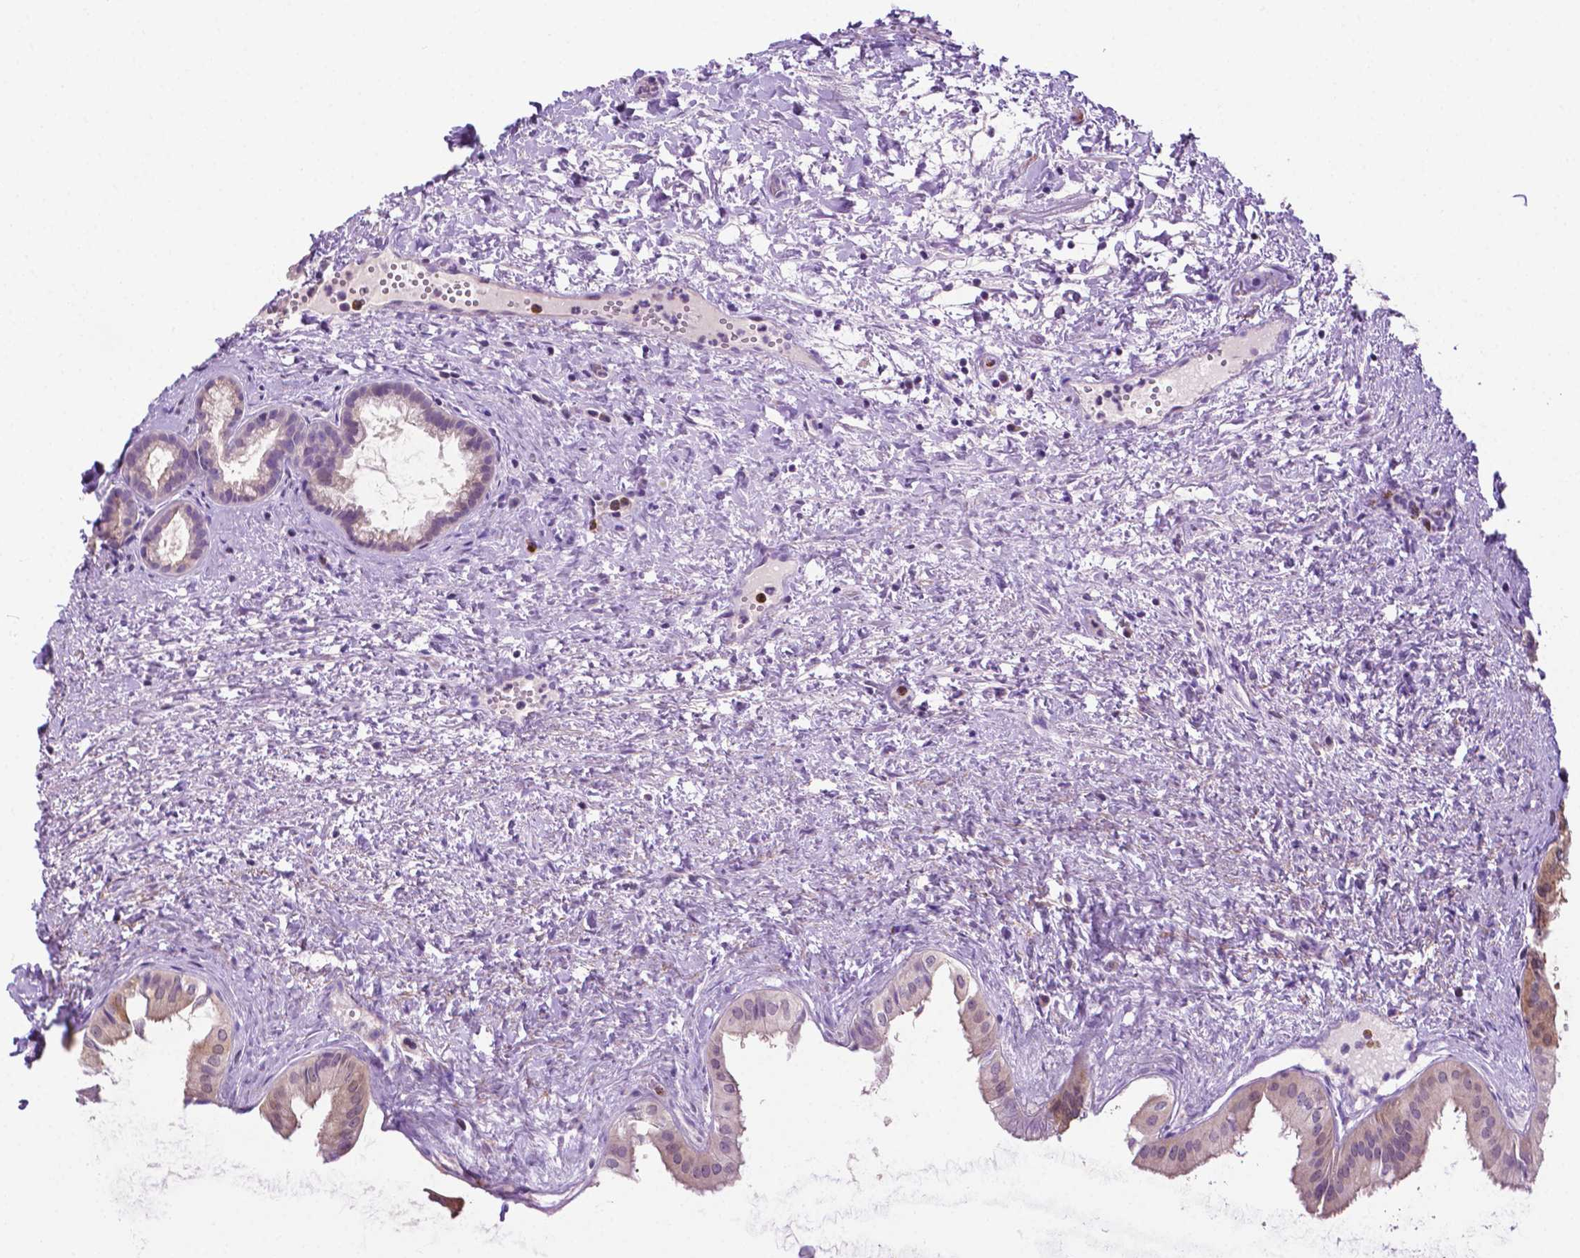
{"staining": {"intensity": "weak", "quantity": "<25%", "location": "cytoplasmic/membranous"}, "tissue": "gallbladder", "cell_type": "Glandular cells", "image_type": "normal", "snomed": [{"axis": "morphology", "description": "Normal tissue, NOS"}, {"axis": "topography", "description": "Gallbladder"}], "caption": "IHC micrograph of normal human gallbladder stained for a protein (brown), which shows no positivity in glandular cells. Nuclei are stained in blue.", "gene": "MMP27", "patient": {"sex": "male", "age": 70}}